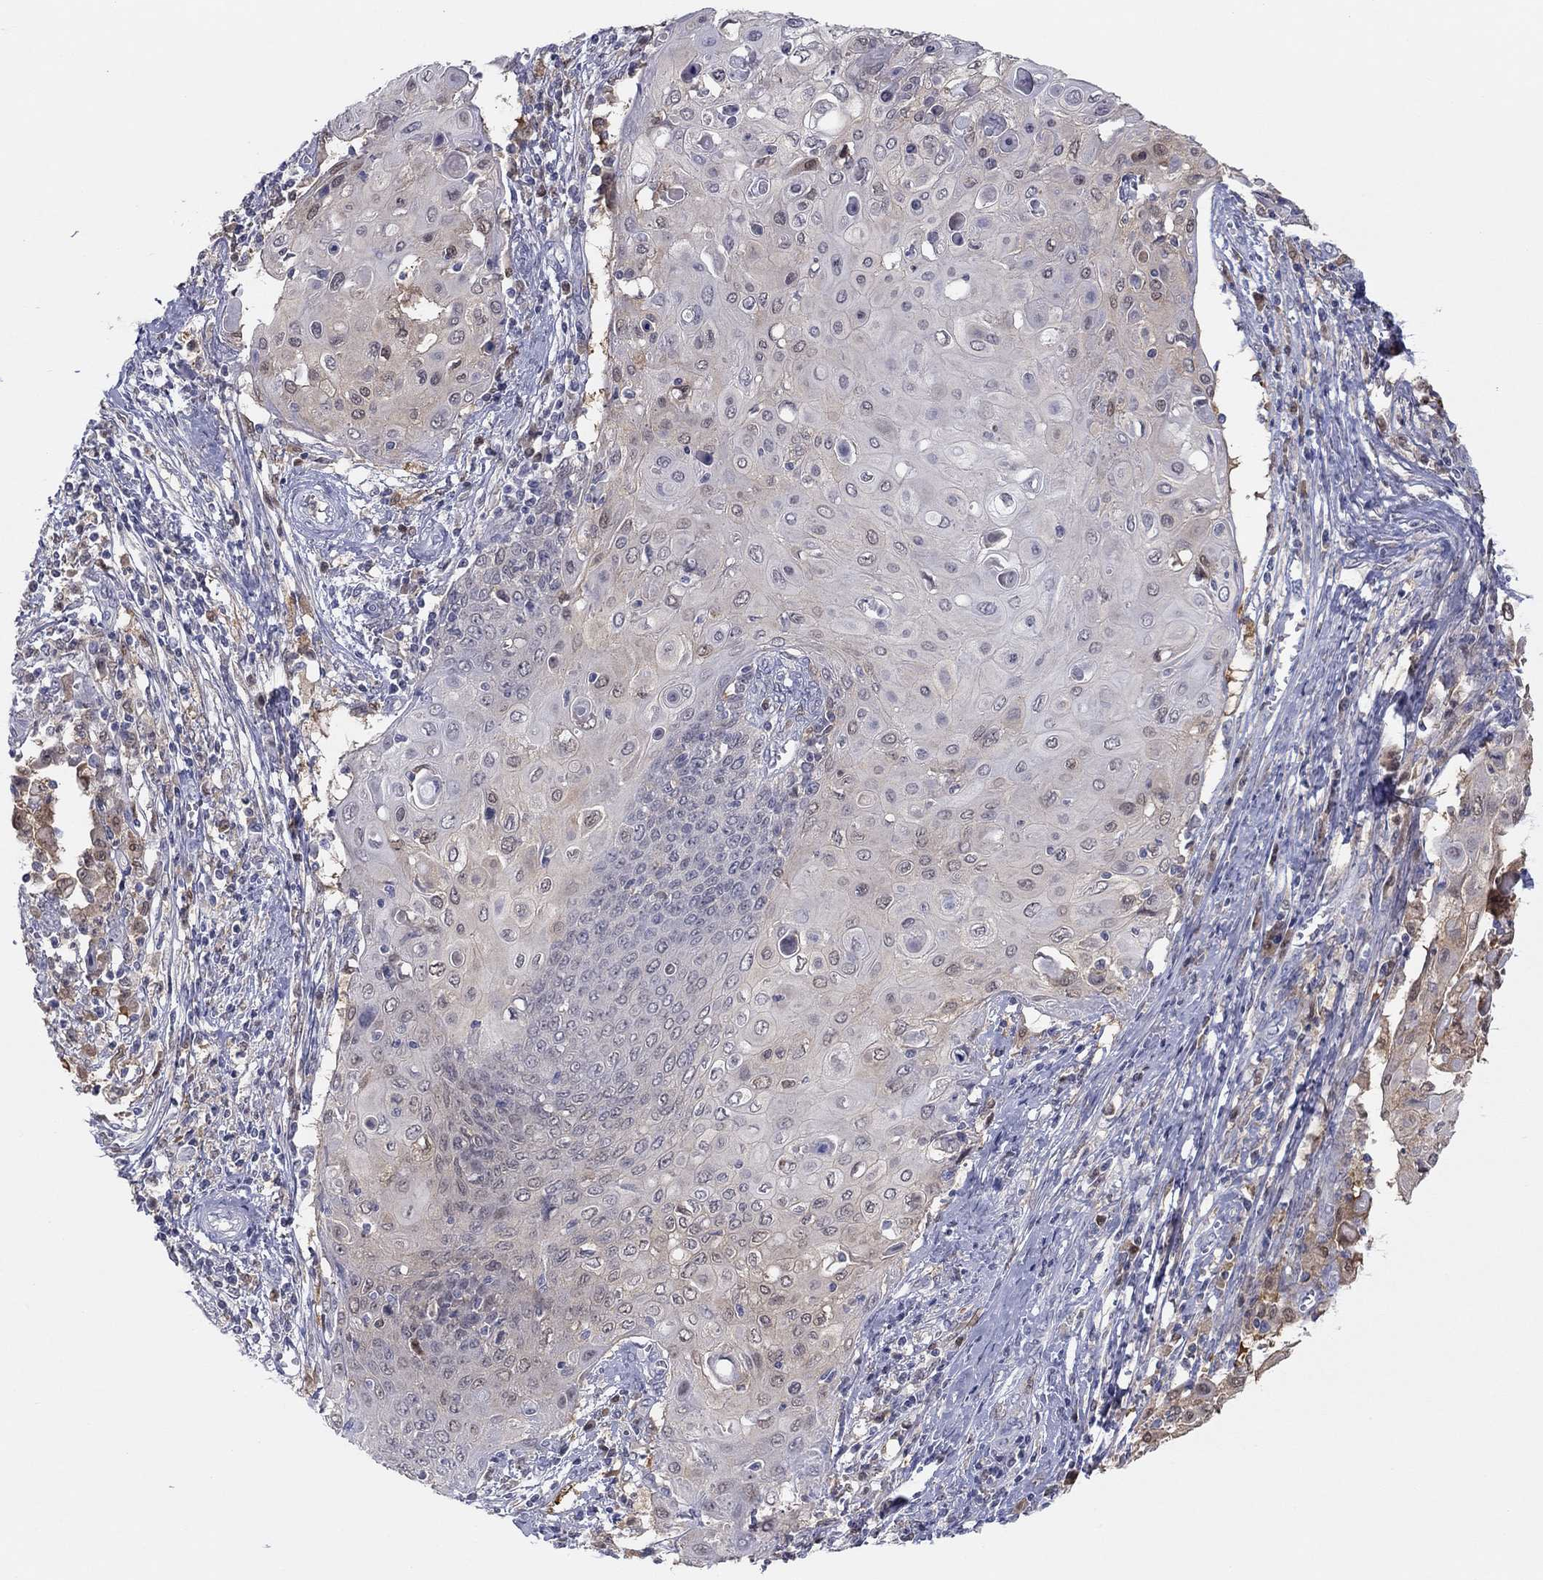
{"staining": {"intensity": "weak", "quantity": "<25%", "location": "cytoplasmic/membranous"}, "tissue": "cervical cancer", "cell_type": "Tumor cells", "image_type": "cancer", "snomed": [{"axis": "morphology", "description": "Squamous cell carcinoma, NOS"}, {"axis": "topography", "description": "Cervix"}], "caption": "DAB (3,3'-diaminobenzidine) immunohistochemical staining of cervical cancer (squamous cell carcinoma) displays no significant positivity in tumor cells.", "gene": "PDXK", "patient": {"sex": "female", "age": 39}}